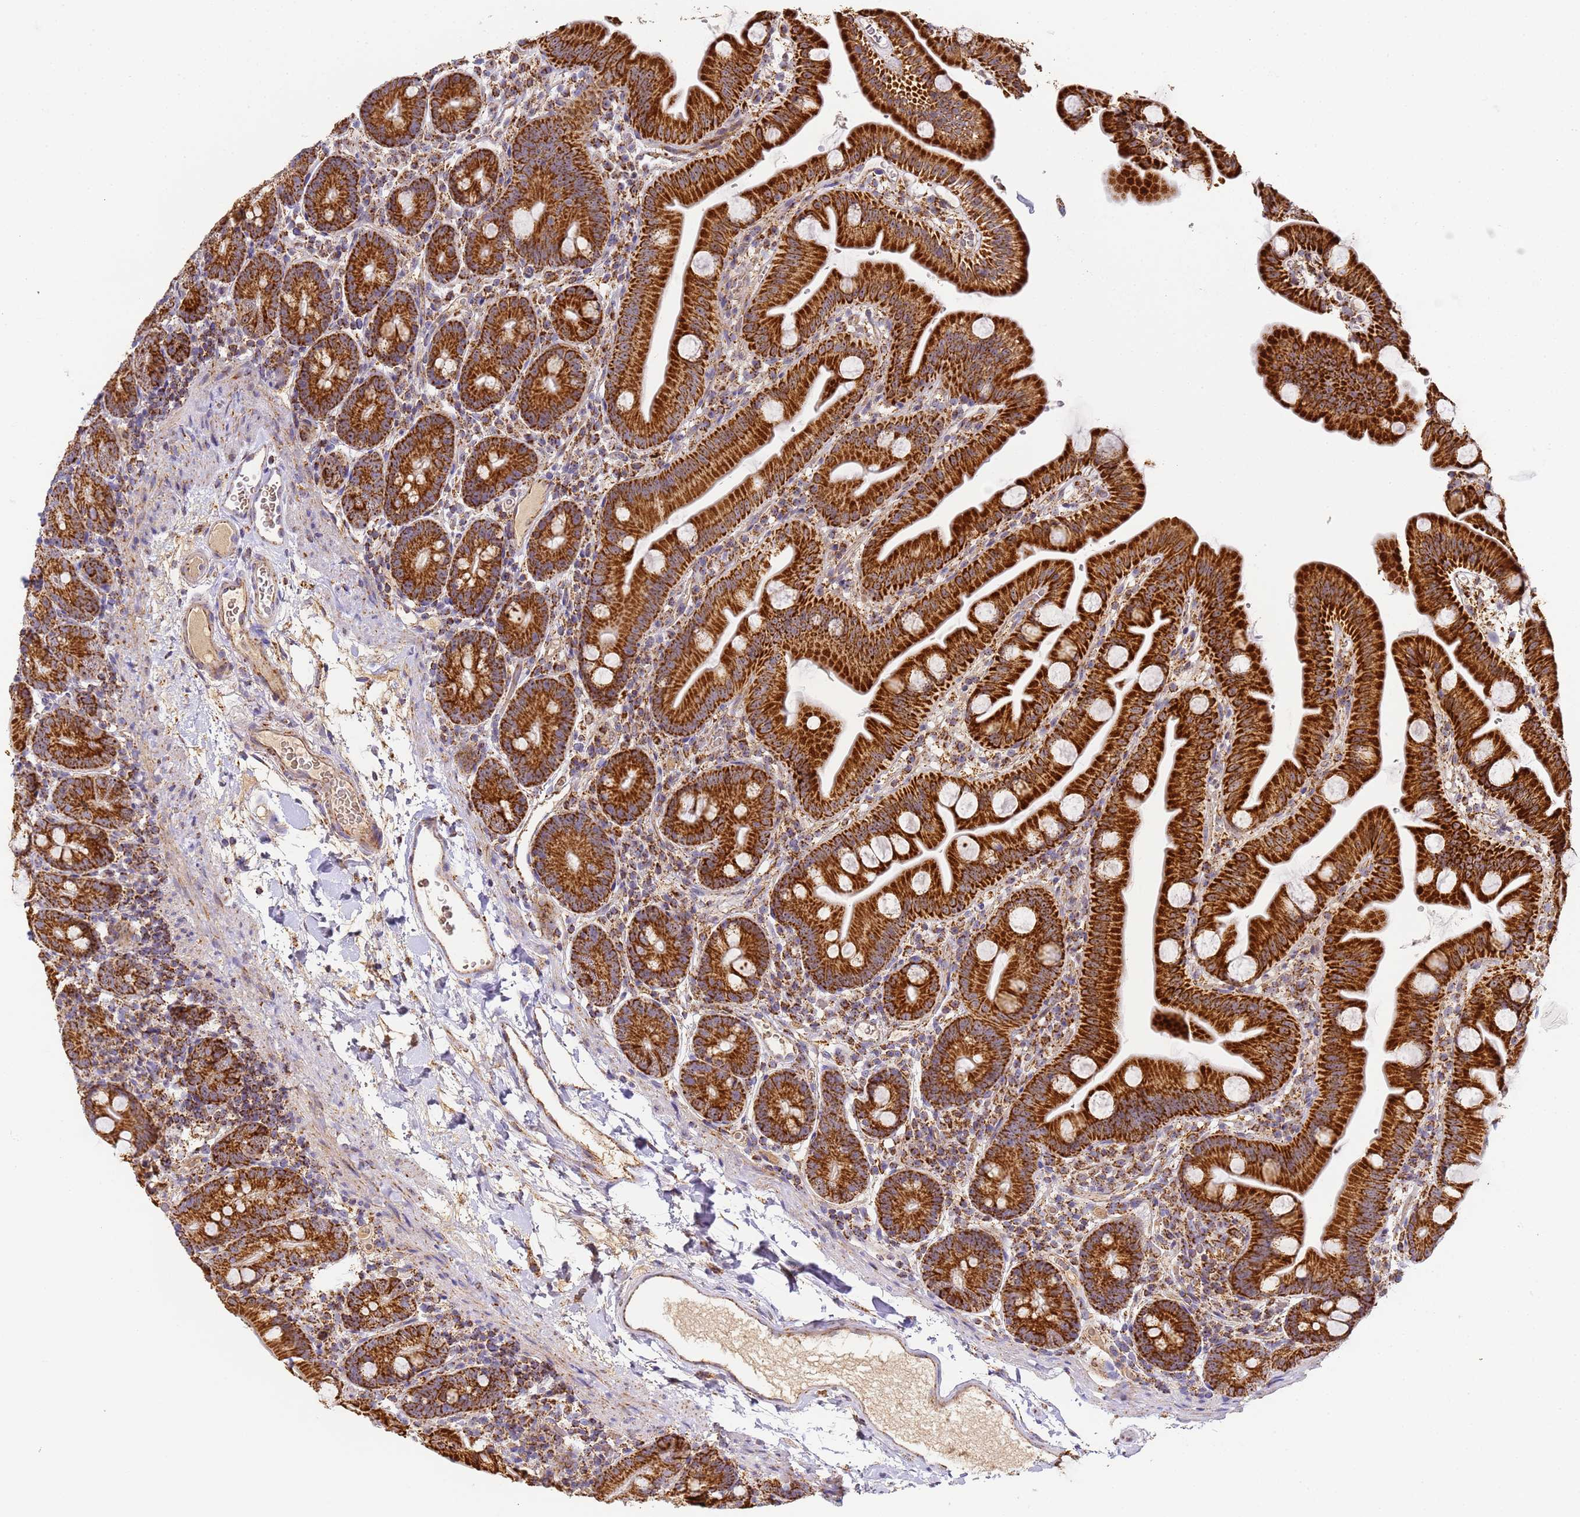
{"staining": {"intensity": "strong", "quantity": ">75%", "location": "cytoplasmic/membranous"}, "tissue": "small intestine", "cell_type": "Glandular cells", "image_type": "normal", "snomed": [{"axis": "morphology", "description": "Normal tissue, NOS"}, {"axis": "topography", "description": "Small intestine"}], "caption": "The image reveals immunohistochemical staining of unremarkable small intestine. There is strong cytoplasmic/membranous positivity is appreciated in about >75% of glandular cells.", "gene": "FRG2B", "patient": {"sex": "female", "age": 68}}